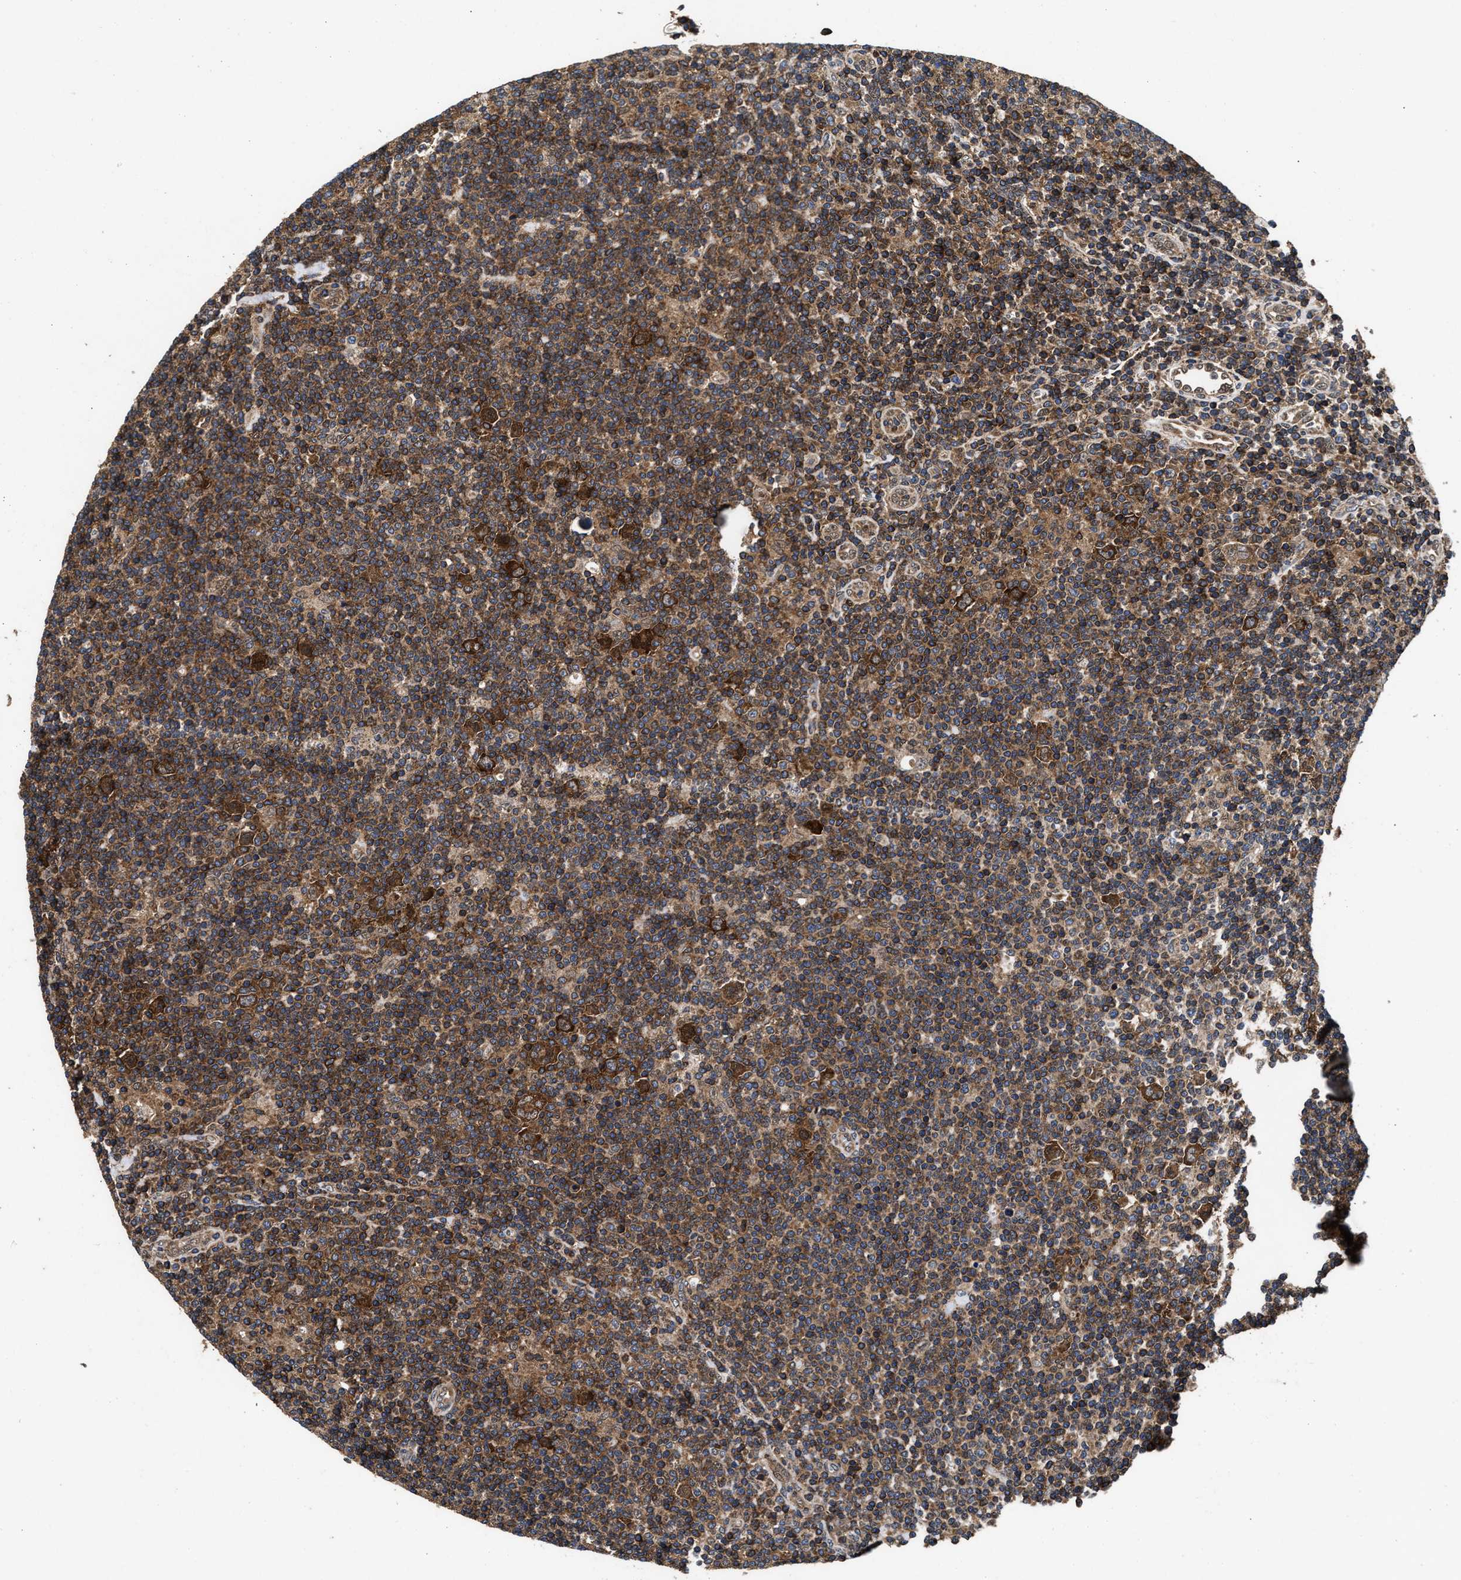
{"staining": {"intensity": "strong", "quantity": ">75%", "location": "cytoplasmic/membranous"}, "tissue": "lymphoma", "cell_type": "Tumor cells", "image_type": "cancer", "snomed": [{"axis": "morphology", "description": "Hodgkin's disease, NOS"}, {"axis": "topography", "description": "Lymph node"}], "caption": "Lymphoma stained with a protein marker shows strong staining in tumor cells.", "gene": "NFKB2", "patient": {"sex": "female", "age": 57}}